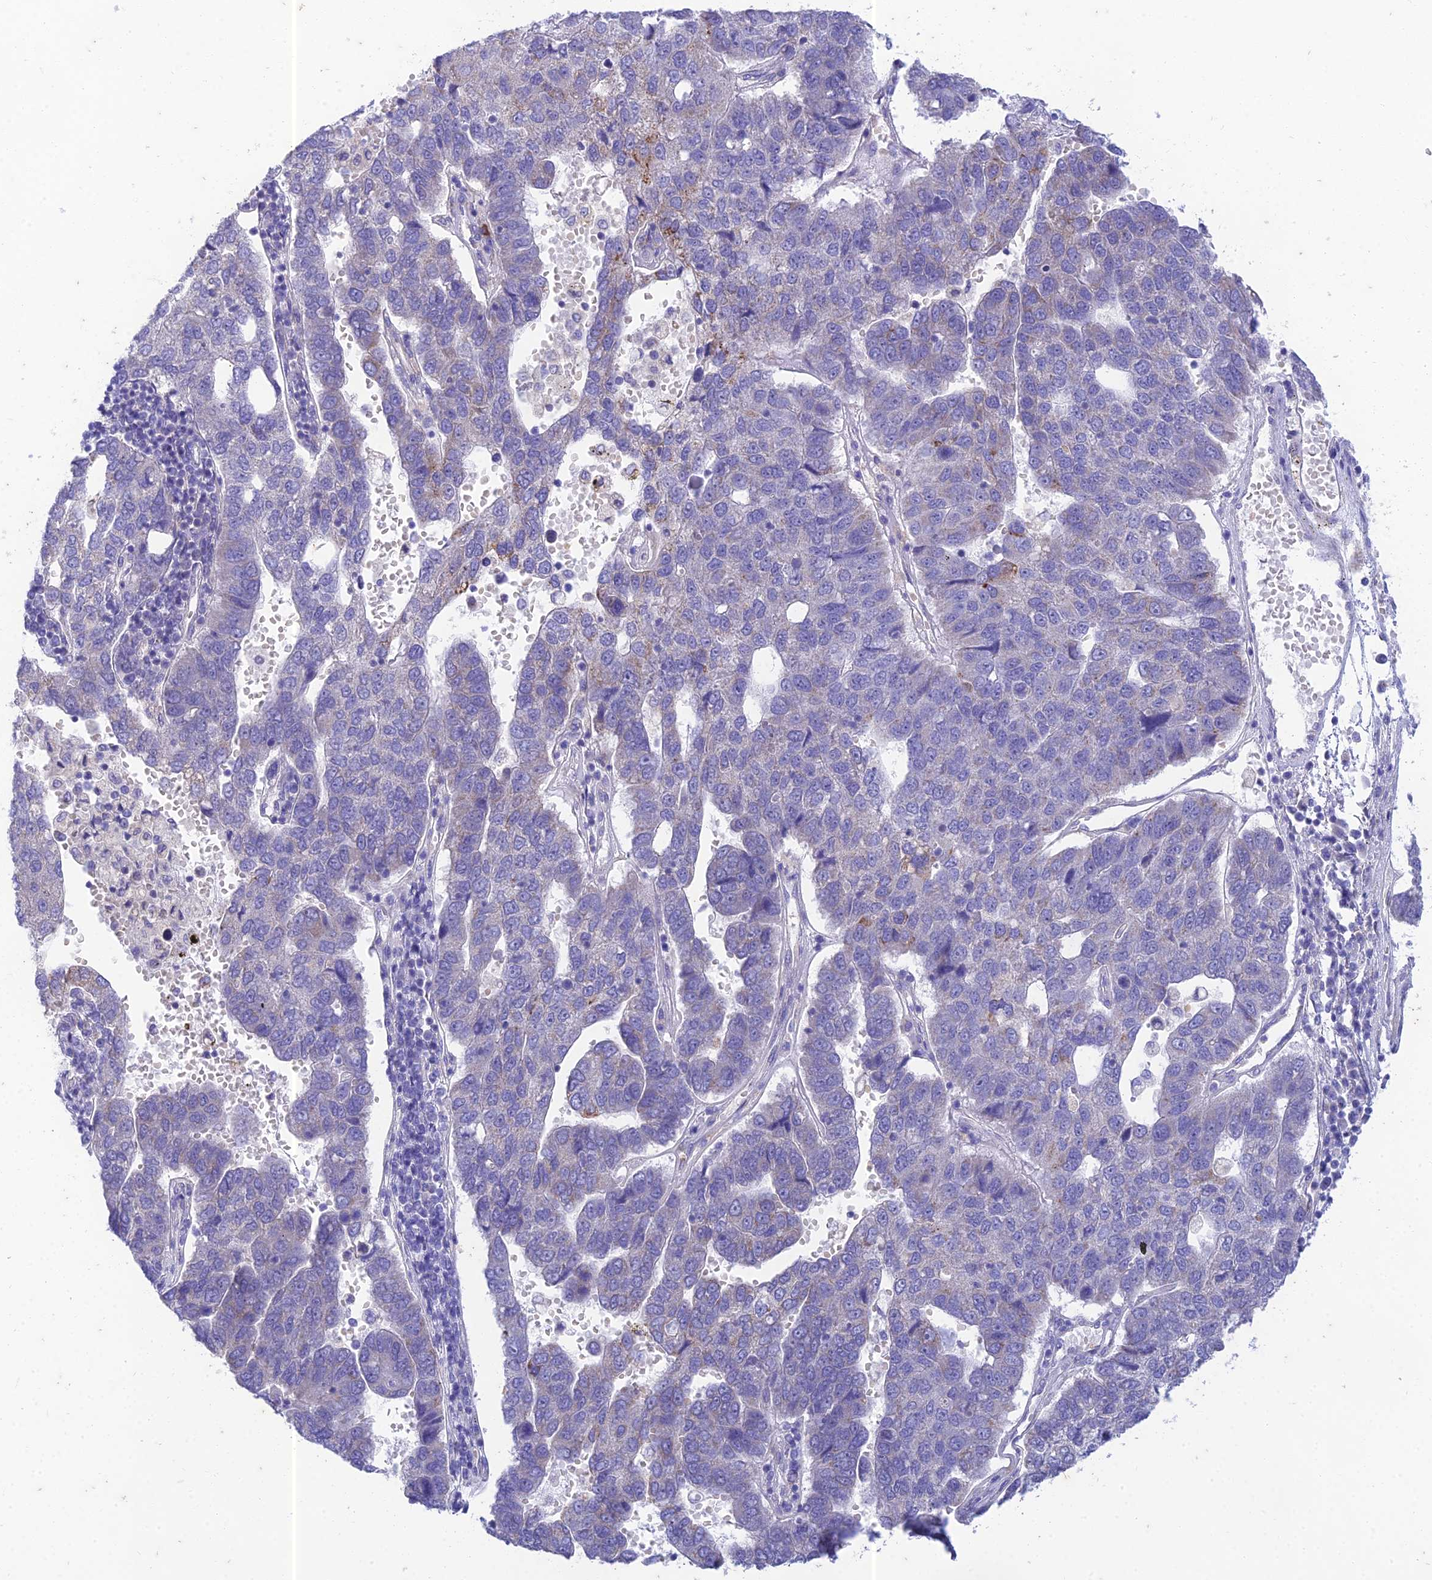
{"staining": {"intensity": "weak", "quantity": "<25%", "location": "cytoplasmic/membranous"}, "tissue": "pancreatic cancer", "cell_type": "Tumor cells", "image_type": "cancer", "snomed": [{"axis": "morphology", "description": "Adenocarcinoma, NOS"}, {"axis": "topography", "description": "Pancreas"}], "caption": "Immunohistochemistry of adenocarcinoma (pancreatic) exhibits no staining in tumor cells. (DAB immunohistochemistry with hematoxylin counter stain).", "gene": "PTCD2", "patient": {"sex": "female", "age": 61}}